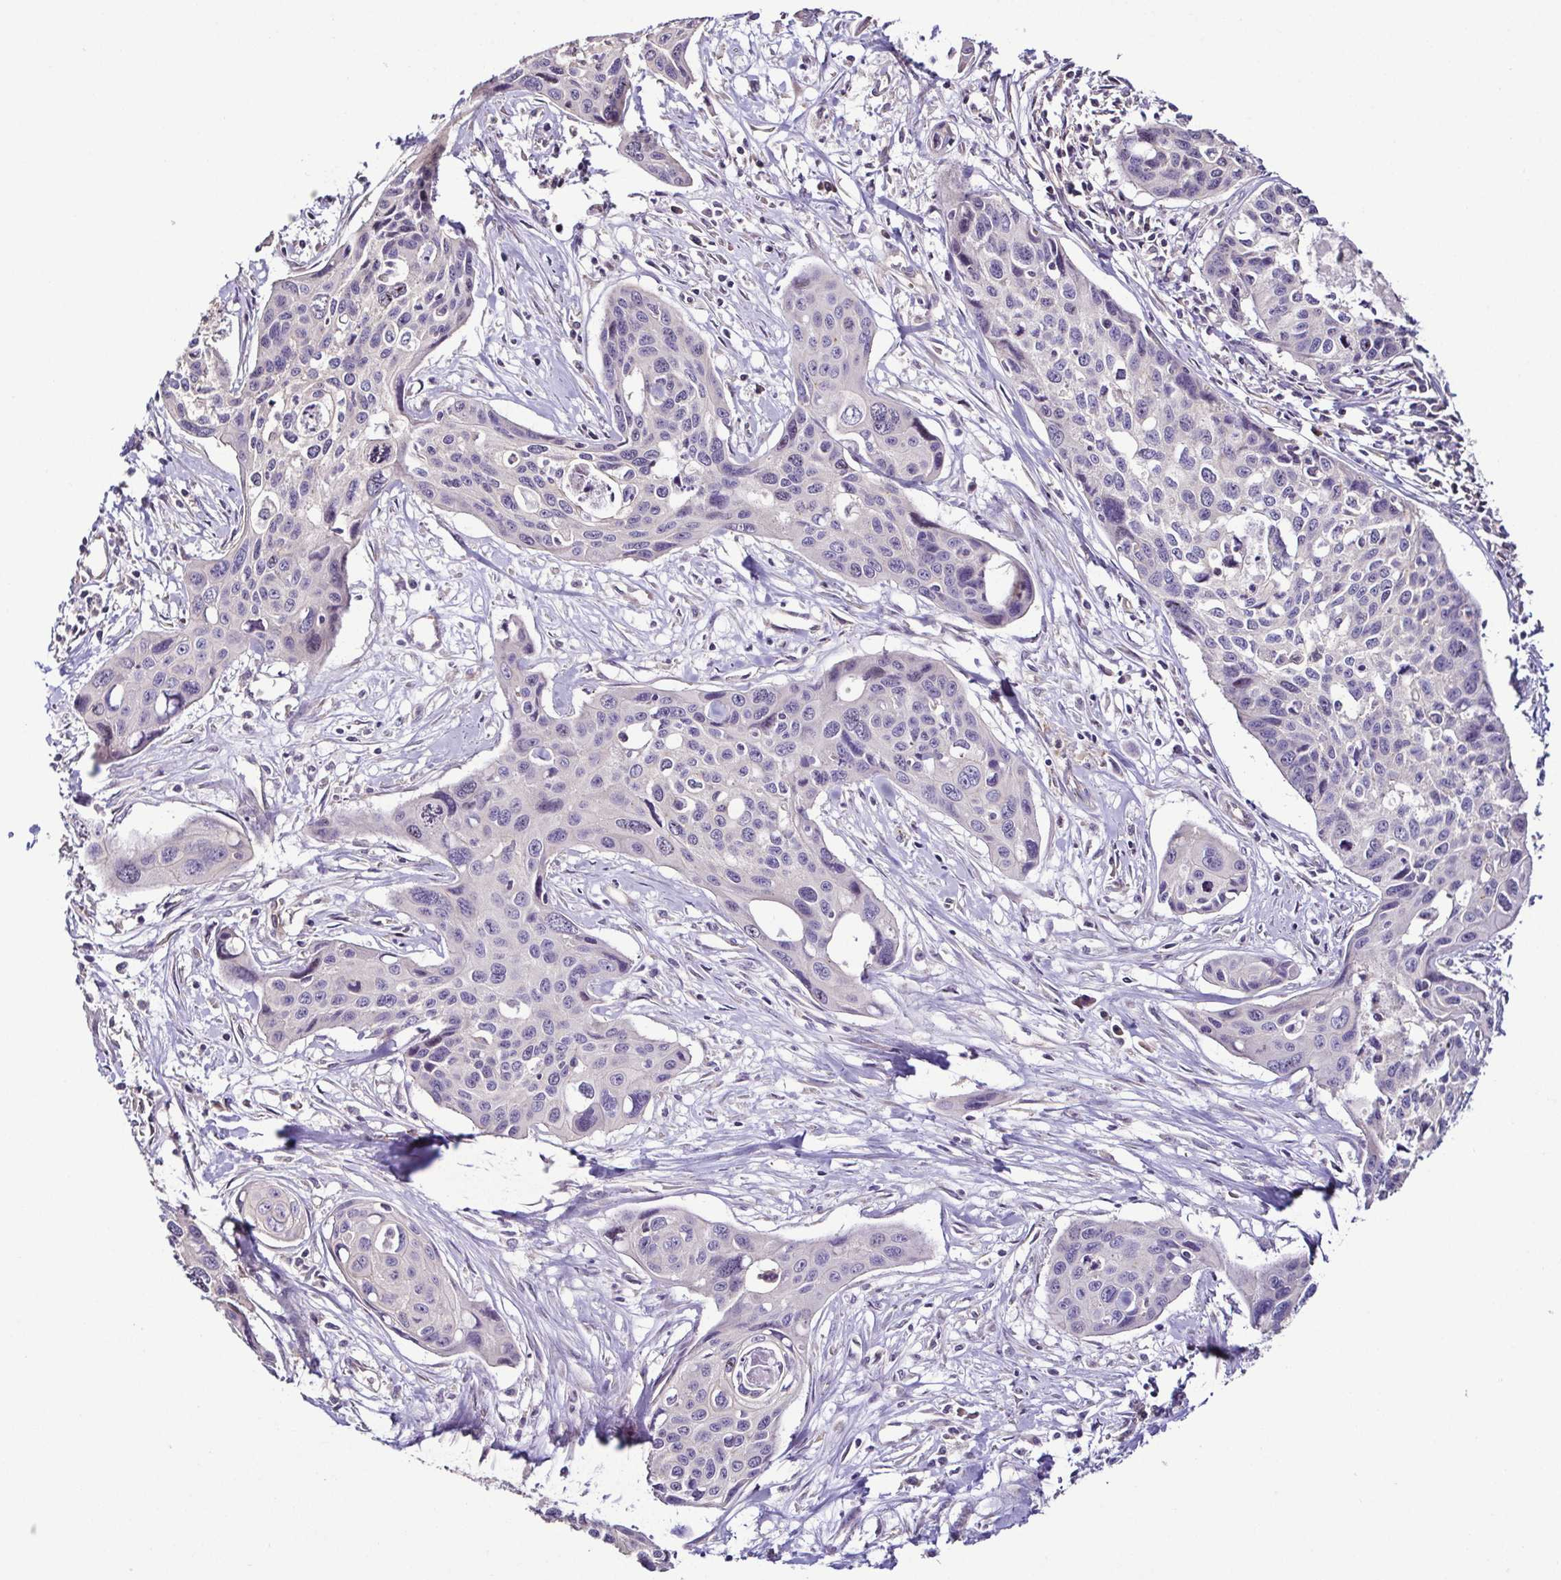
{"staining": {"intensity": "negative", "quantity": "none", "location": "none"}, "tissue": "cervical cancer", "cell_type": "Tumor cells", "image_type": "cancer", "snomed": [{"axis": "morphology", "description": "Squamous cell carcinoma, NOS"}, {"axis": "topography", "description": "Cervix"}], "caption": "DAB immunohistochemical staining of human cervical cancer (squamous cell carcinoma) shows no significant expression in tumor cells.", "gene": "LMOD2", "patient": {"sex": "female", "age": 31}}